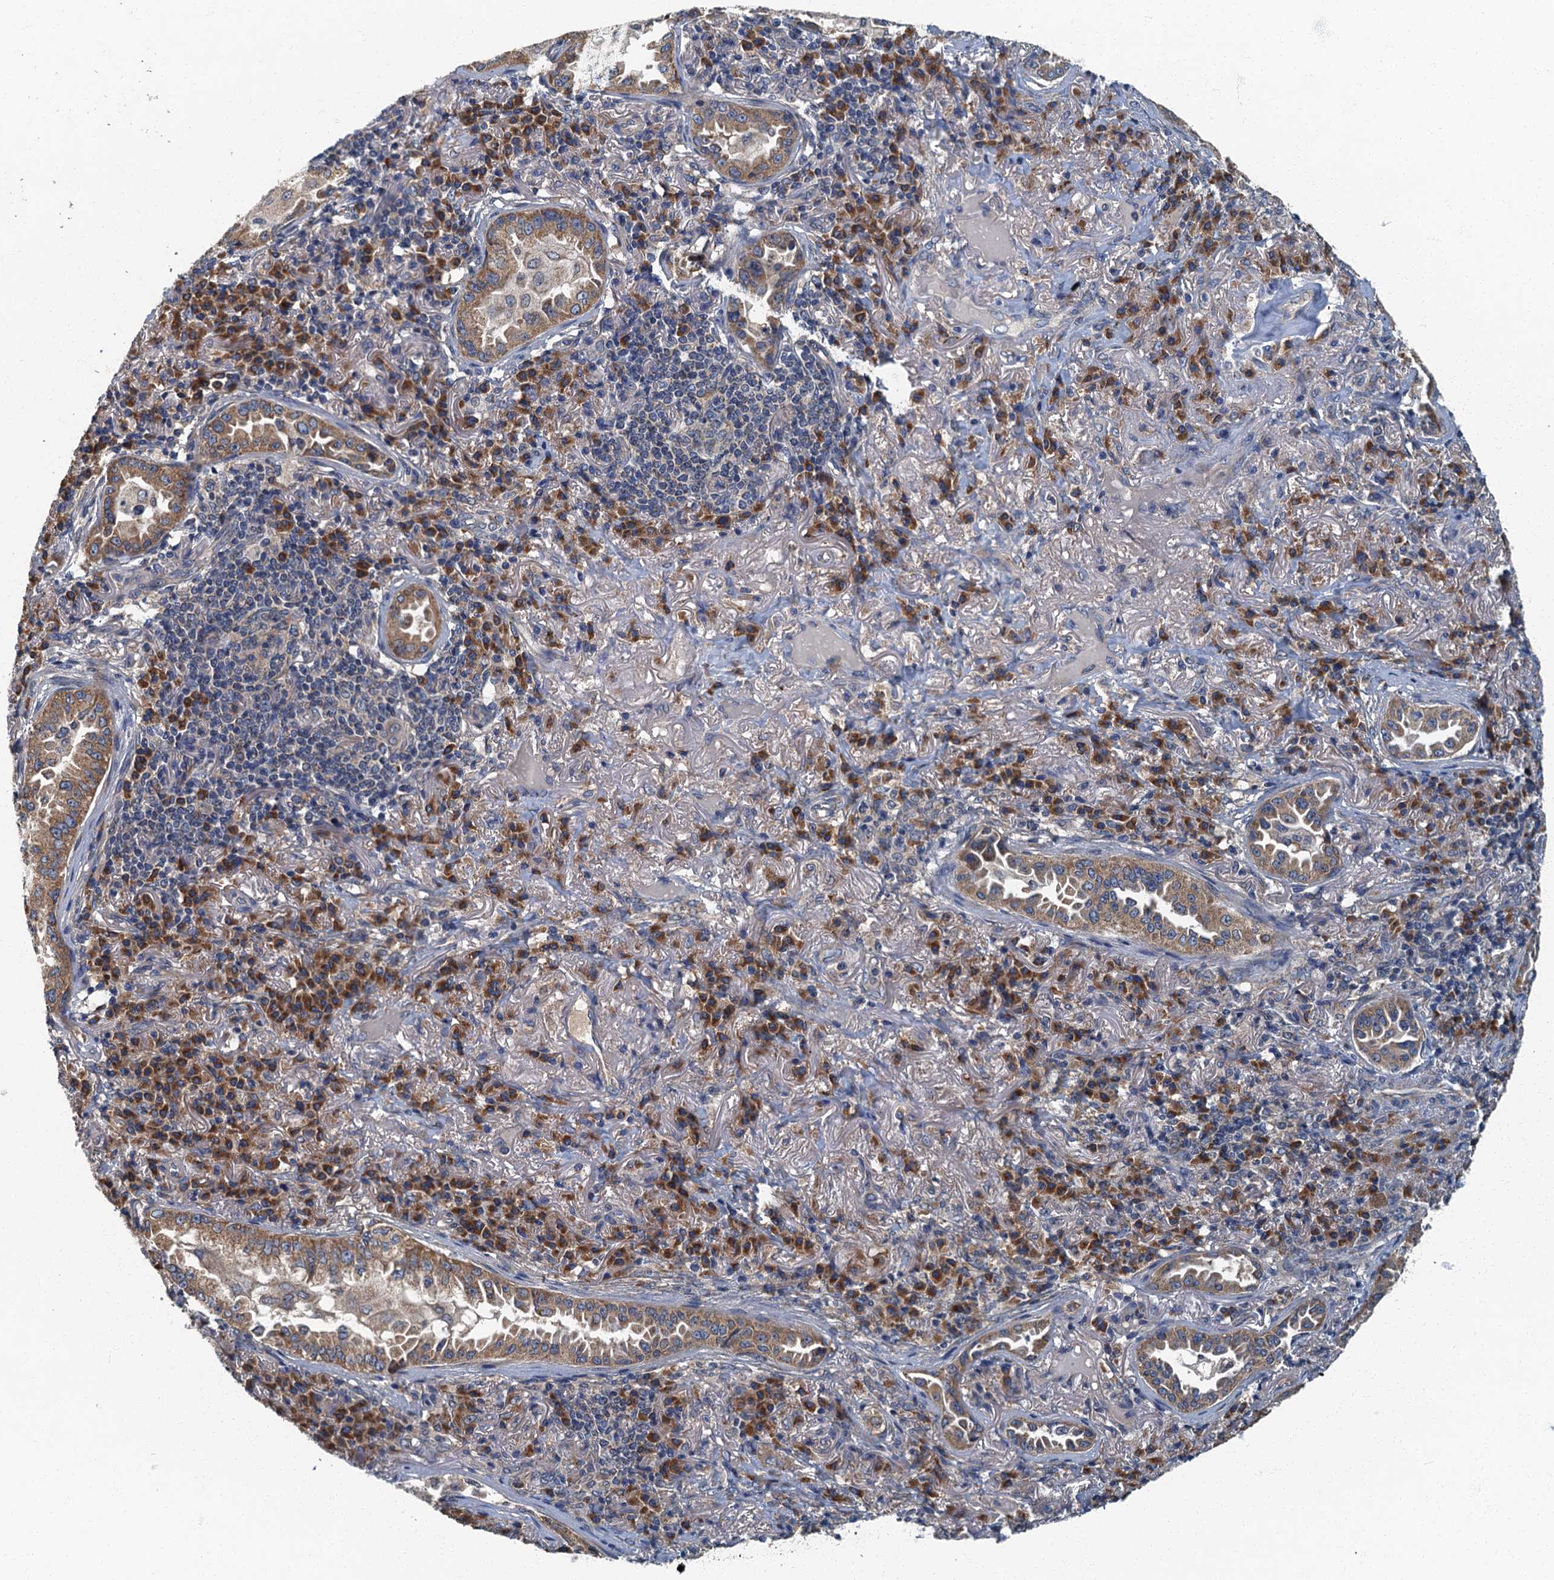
{"staining": {"intensity": "moderate", "quantity": ">75%", "location": "cytoplasmic/membranous"}, "tissue": "lung cancer", "cell_type": "Tumor cells", "image_type": "cancer", "snomed": [{"axis": "morphology", "description": "Adenocarcinoma, NOS"}, {"axis": "topography", "description": "Lung"}], "caption": "Brown immunohistochemical staining in lung cancer displays moderate cytoplasmic/membranous staining in approximately >75% of tumor cells.", "gene": "DDX49", "patient": {"sex": "female", "age": 69}}